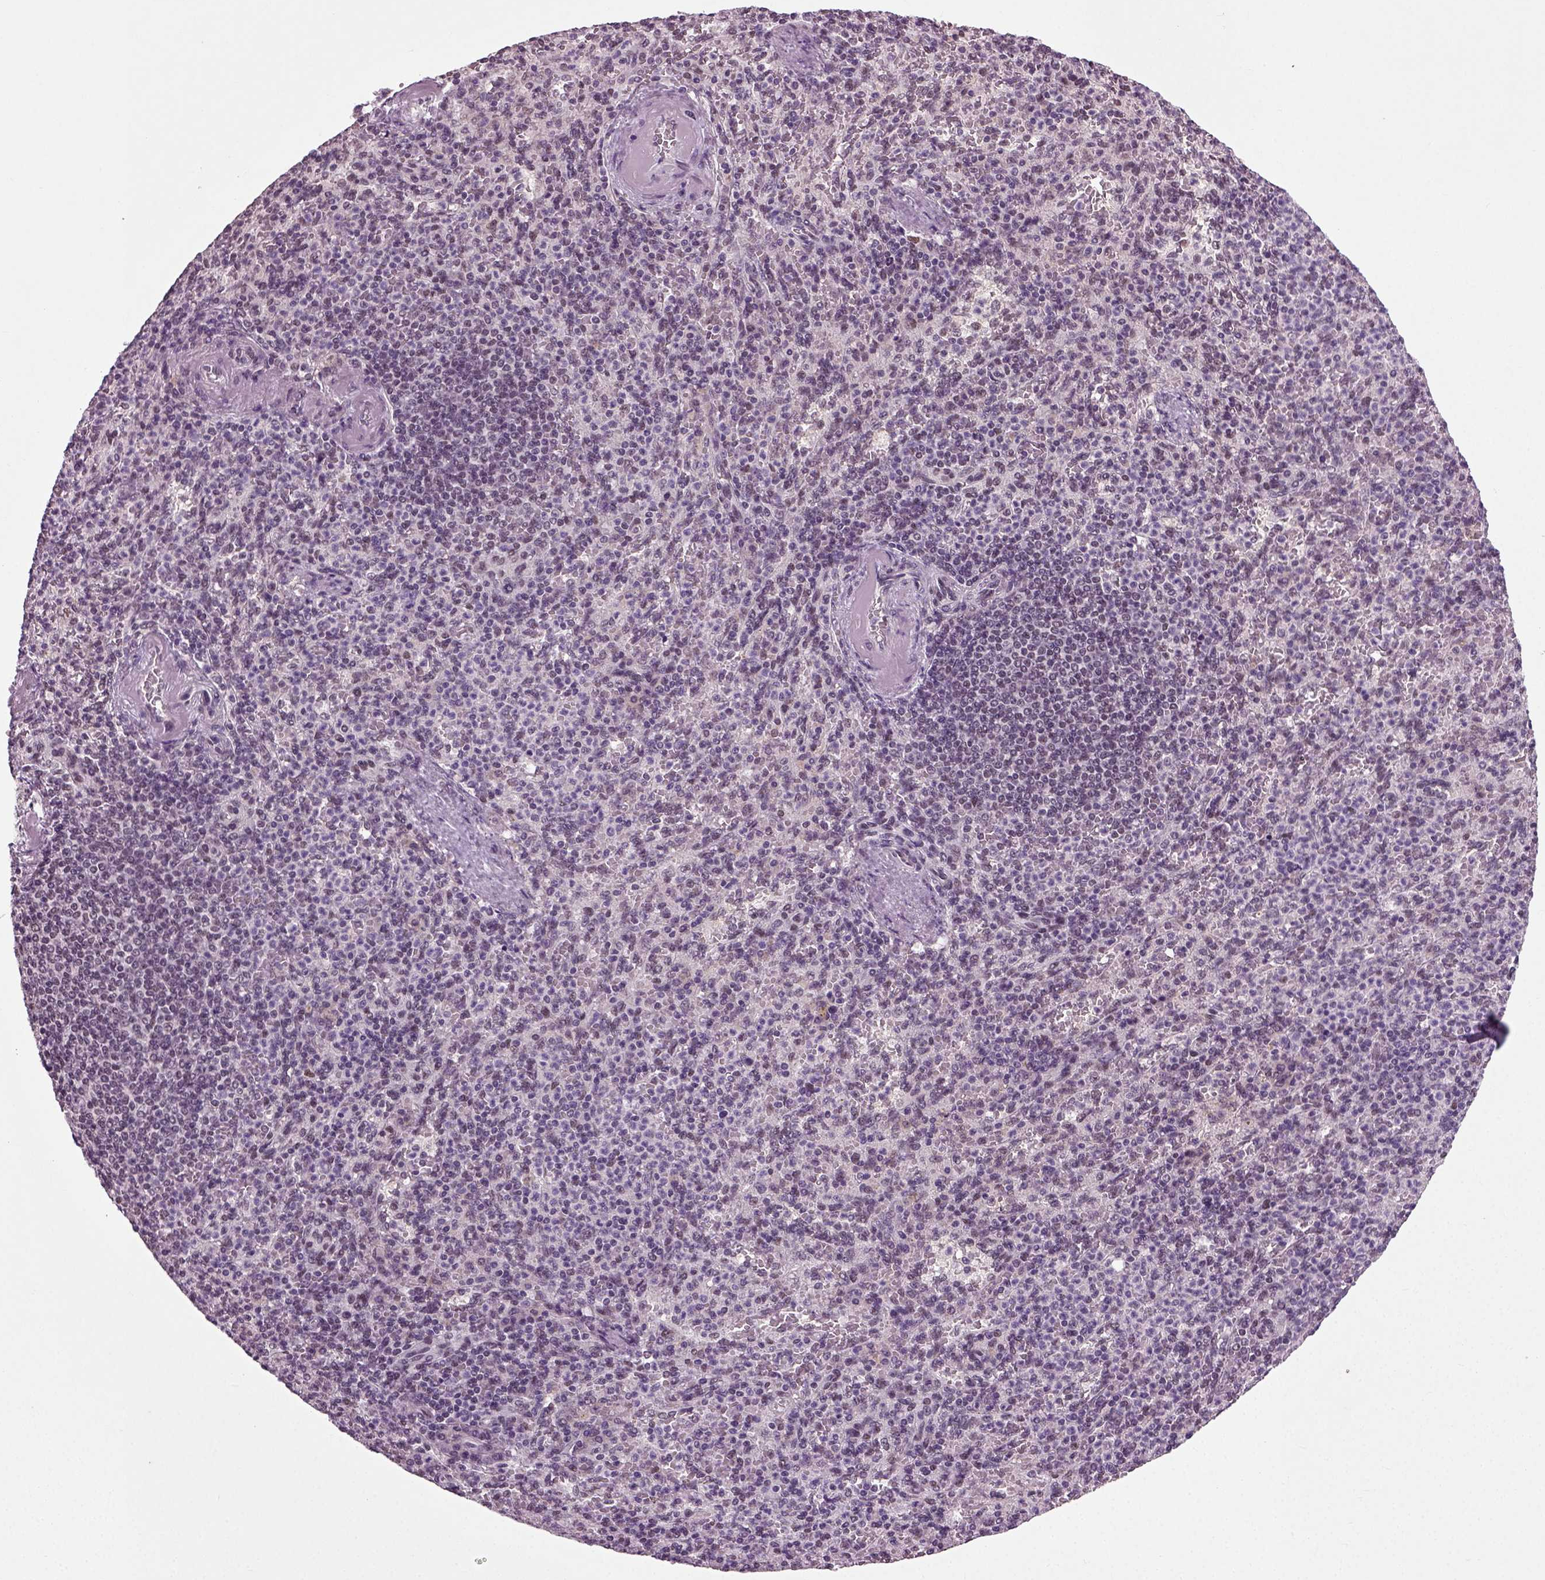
{"staining": {"intensity": "negative", "quantity": "none", "location": "none"}, "tissue": "spleen", "cell_type": "Cells in red pulp", "image_type": "normal", "snomed": [{"axis": "morphology", "description": "Normal tissue, NOS"}, {"axis": "topography", "description": "Spleen"}], "caption": "A high-resolution histopathology image shows IHC staining of normal spleen, which shows no significant positivity in cells in red pulp. (DAB (3,3'-diaminobenzidine) immunohistochemistry (IHC) with hematoxylin counter stain).", "gene": "RCOR3", "patient": {"sex": "female", "age": 74}}